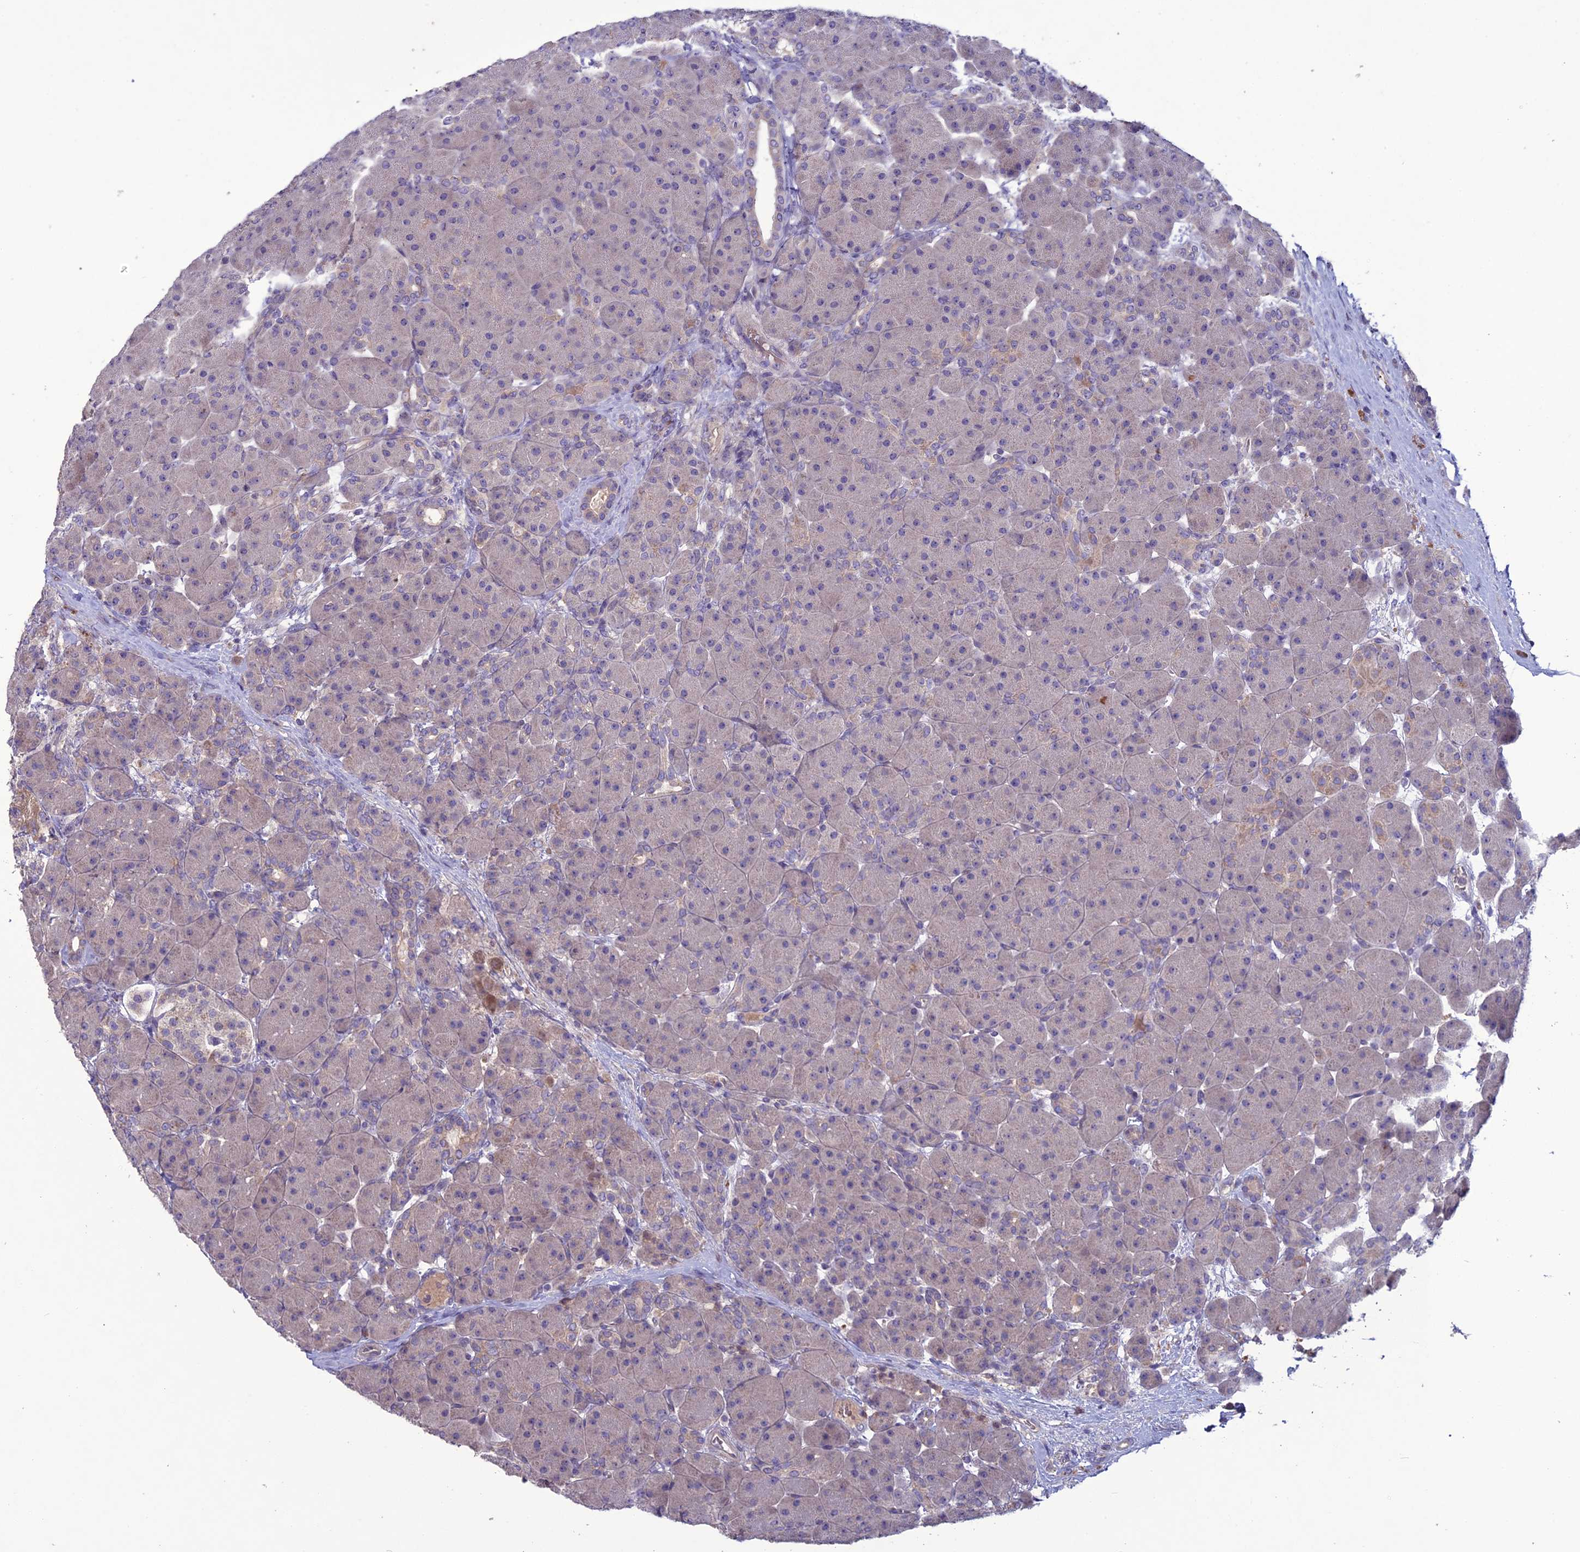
{"staining": {"intensity": "moderate", "quantity": "<25%", "location": "cytoplasmic/membranous"}, "tissue": "pancreas", "cell_type": "Exocrine glandular cells", "image_type": "normal", "snomed": [{"axis": "morphology", "description": "Normal tissue, NOS"}, {"axis": "topography", "description": "Pancreas"}], "caption": "Protein staining exhibits moderate cytoplasmic/membranous staining in approximately <25% of exocrine glandular cells in benign pancreas. Using DAB (brown) and hematoxylin (blue) stains, captured at high magnification using brightfield microscopy.", "gene": "C2orf76", "patient": {"sex": "male", "age": 66}}